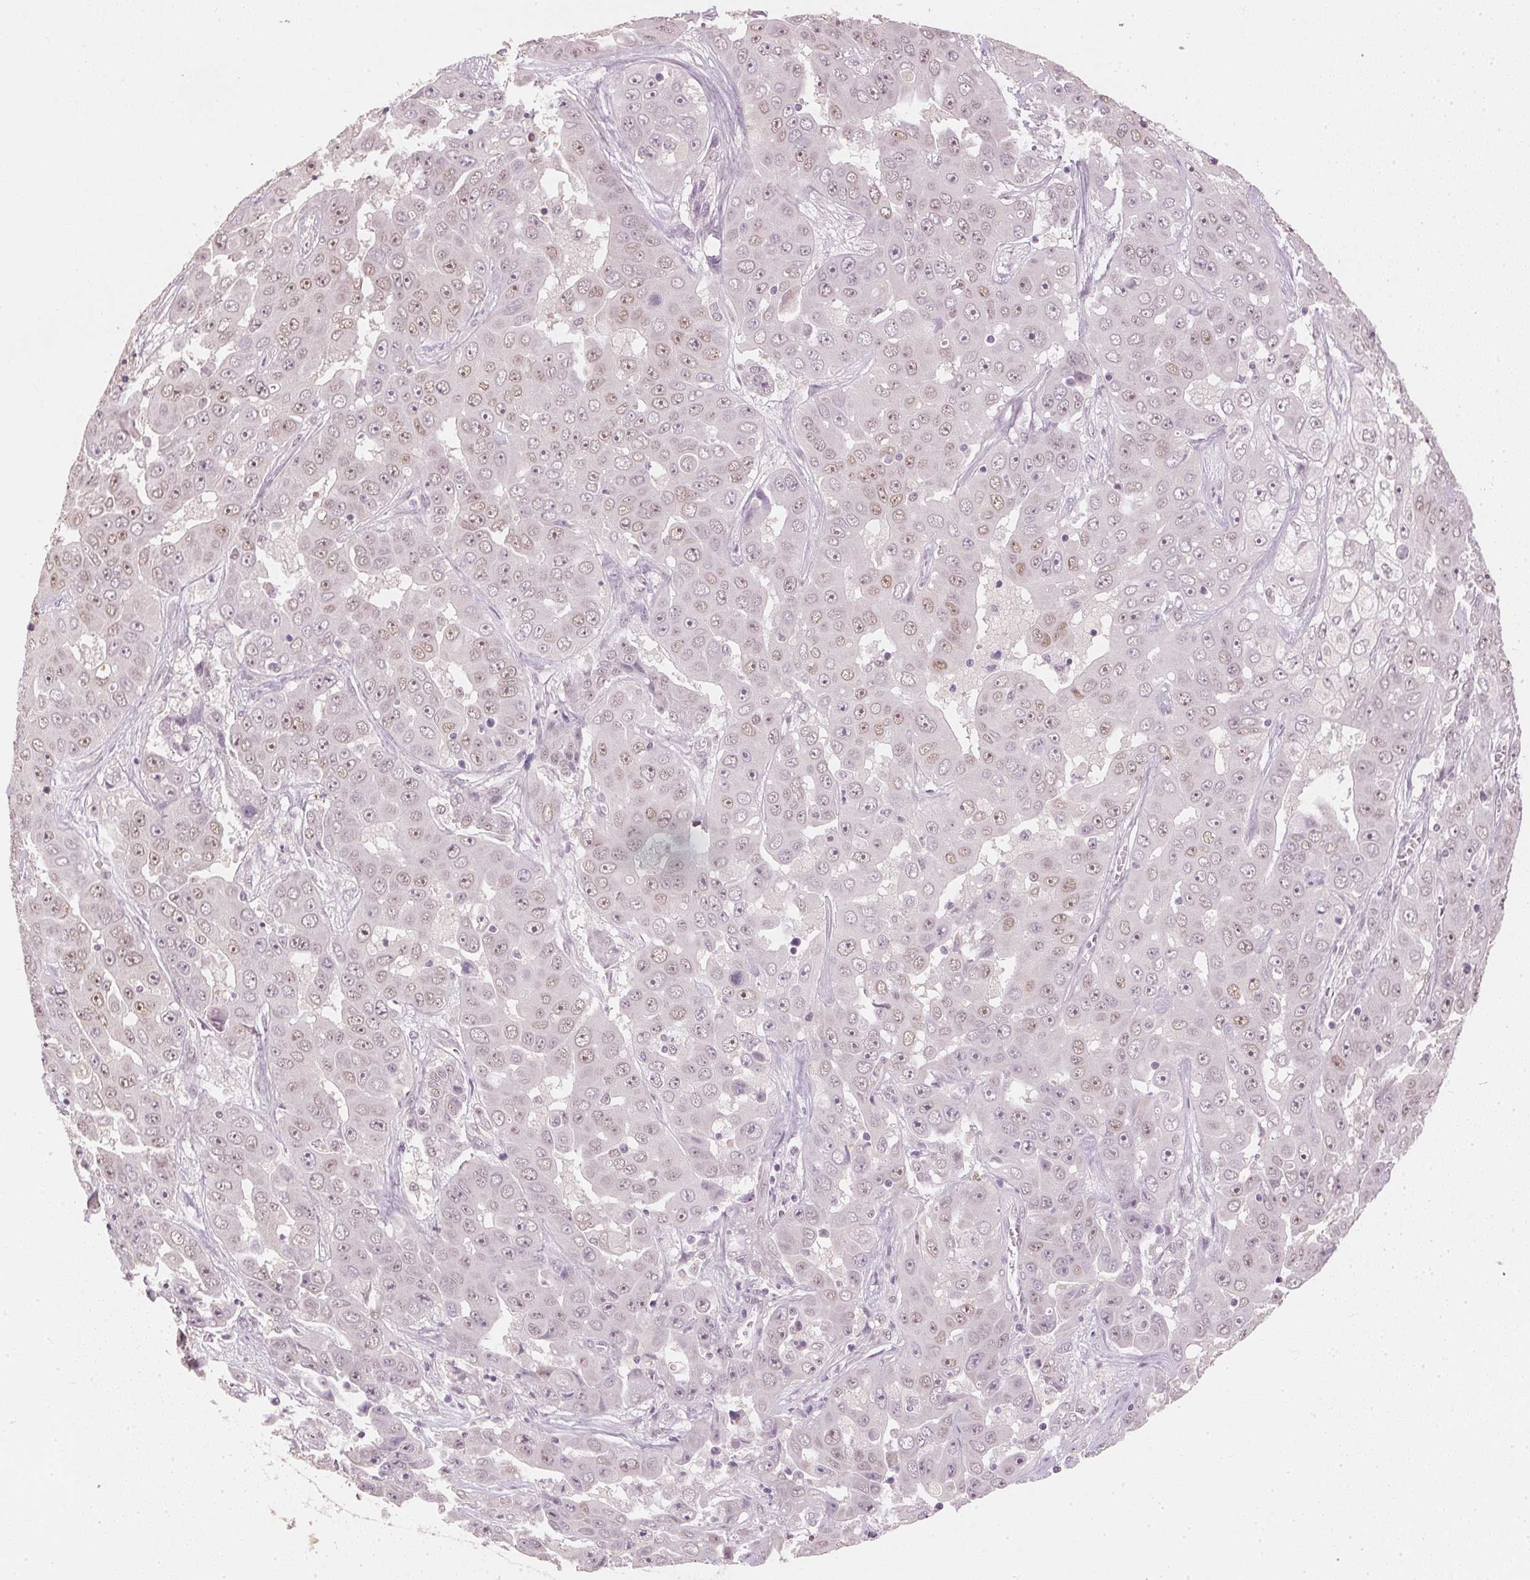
{"staining": {"intensity": "weak", "quantity": "25%-75%", "location": "nuclear"}, "tissue": "liver cancer", "cell_type": "Tumor cells", "image_type": "cancer", "snomed": [{"axis": "morphology", "description": "Cholangiocarcinoma"}, {"axis": "topography", "description": "Liver"}], "caption": "Immunohistochemical staining of liver cholangiocarcinoma shows low levels of weak nuclear positivity in about 25%-75% of tumor cells.", "gene": "SLC39A3", "patient": {"sex": "female", "age": 52}}